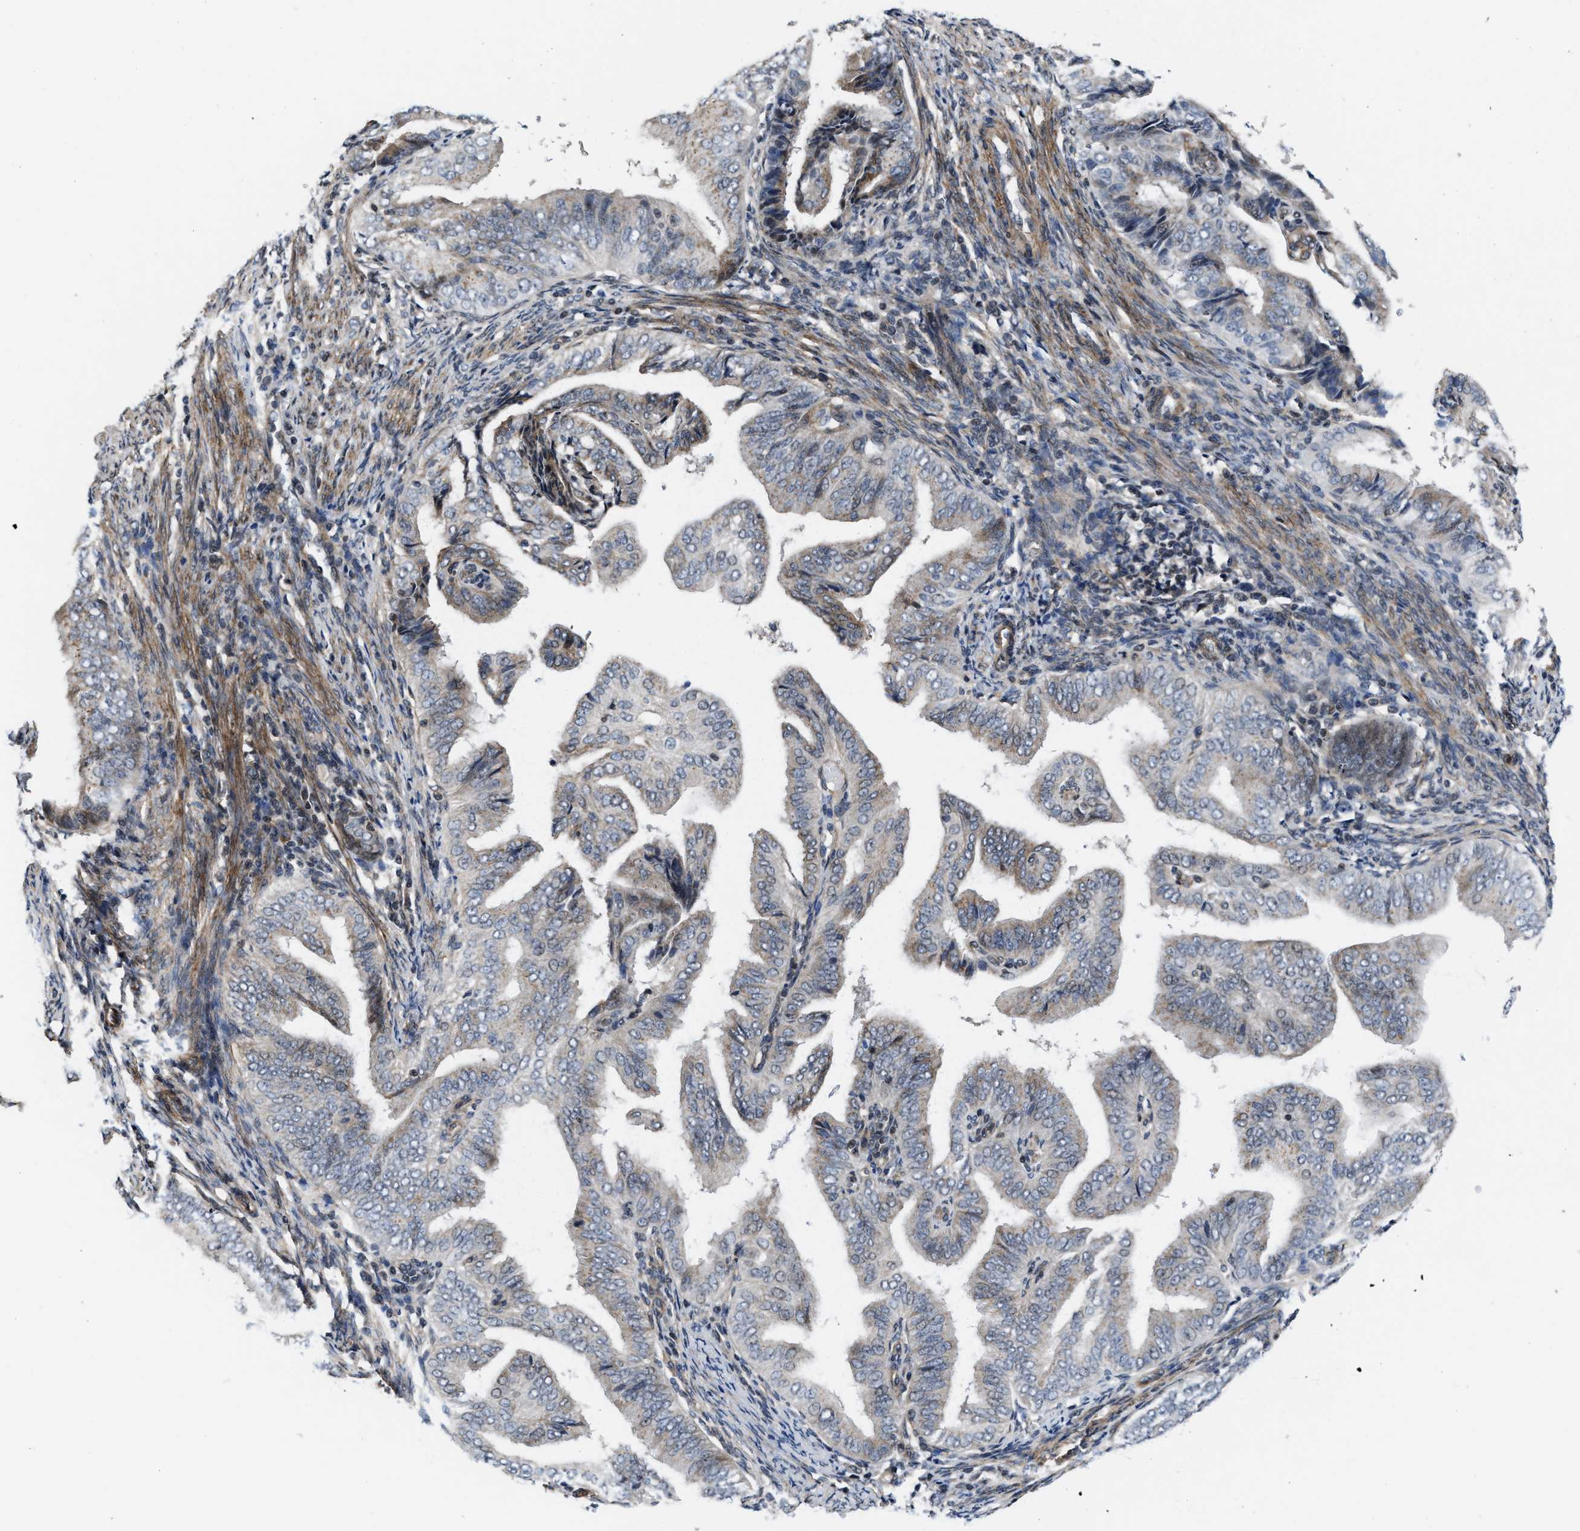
{"staining": {"intensity": "weak", "quantity": "<25%", "location": "cytoplasmic/membranous"}, "tissue": "endometrial cancer", "cell_type": "Tumor cells", "image_type": "cancer", "snomed": [{"axis": "morphology", "description": "Adenocarcinoma, NOS"}, {"axis": "topography", "description": "Endometrium"}], "caption": "Immunohistochemistry (IHC) of endometrial cancer demonstrates no staining in tumor cells.", "gene": "TGFB1I1", "patient": {"sex": "female", "age": 58}}